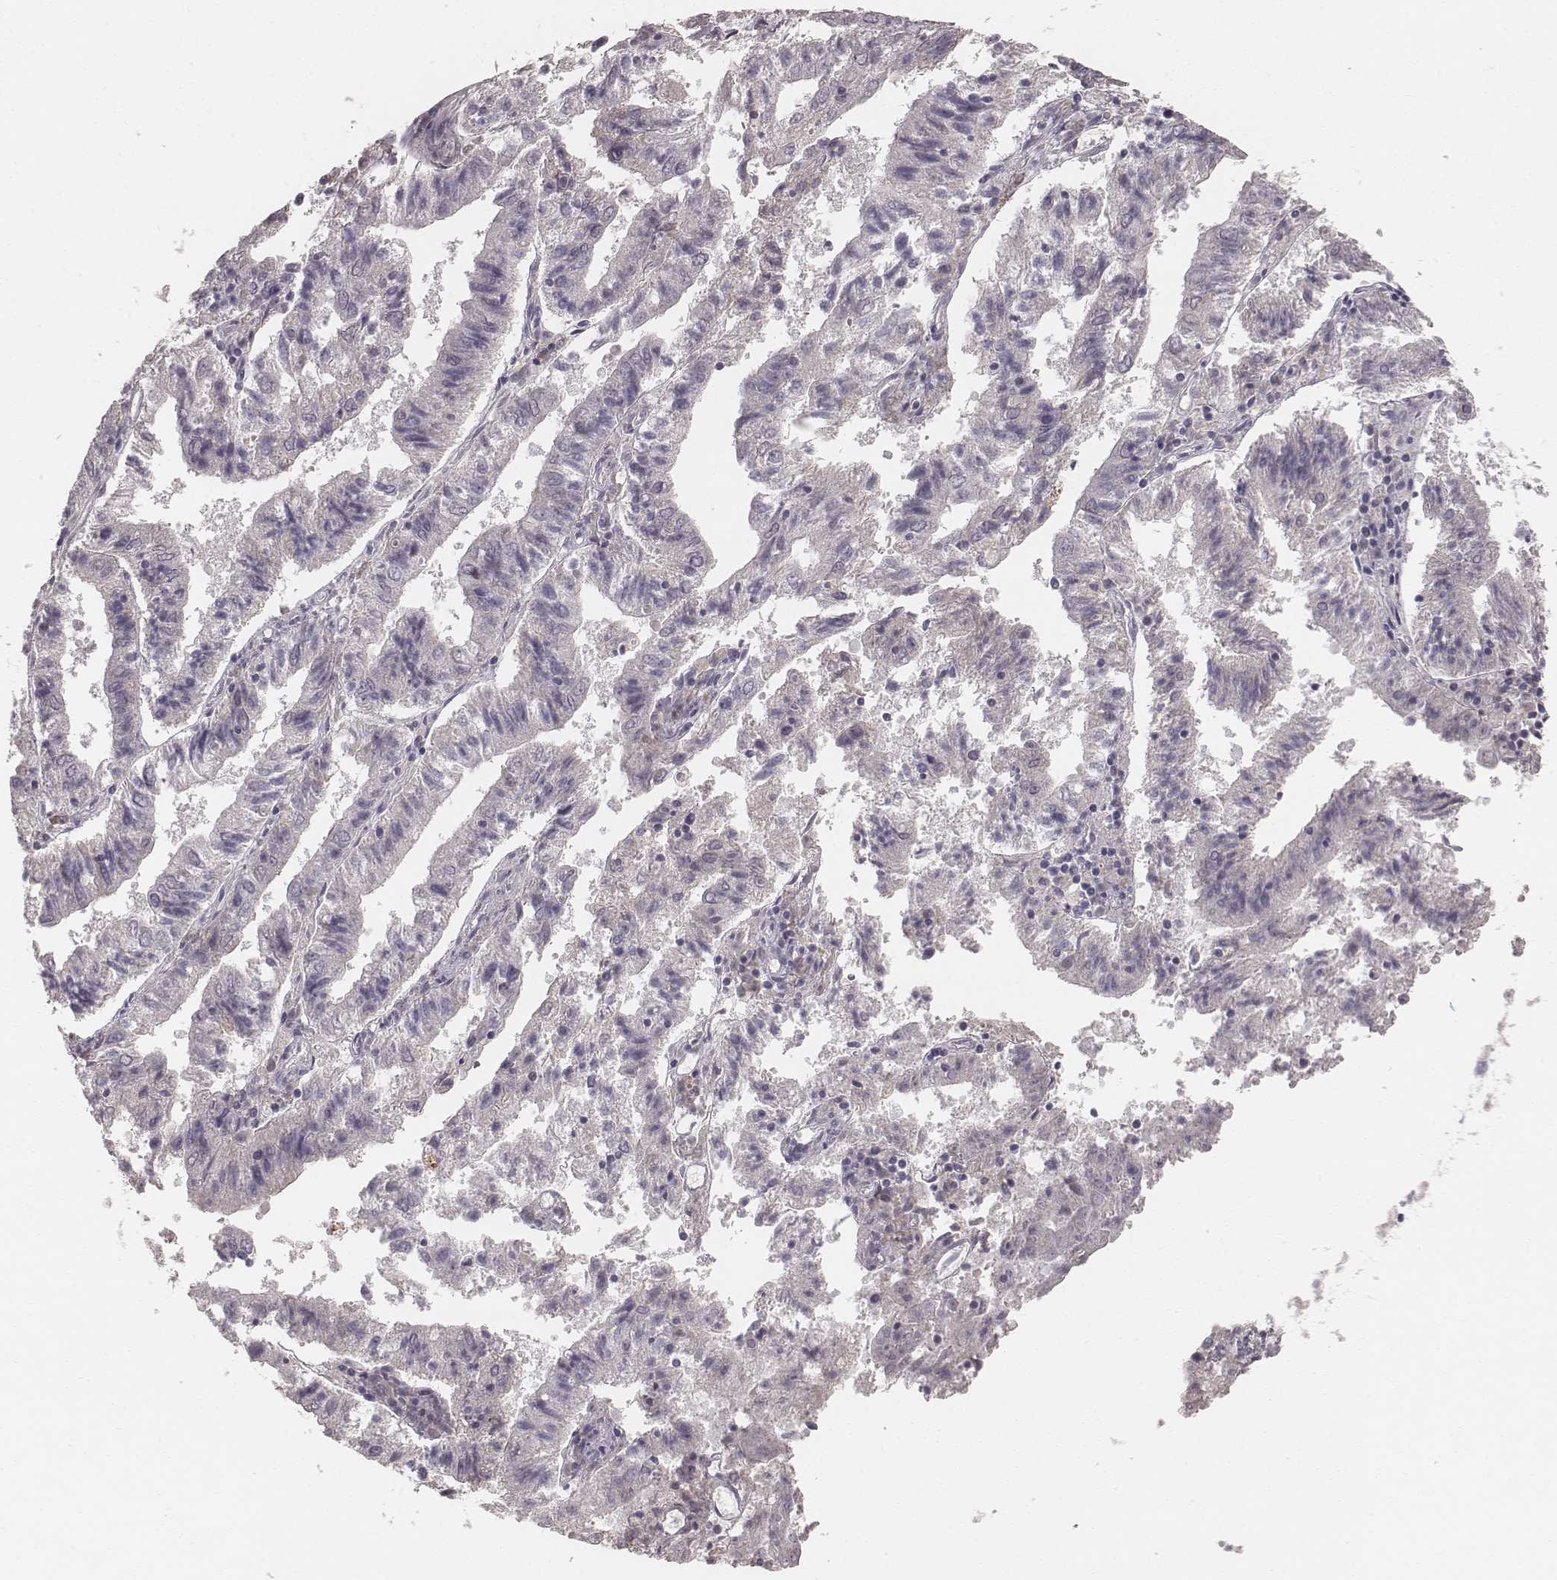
{"staining": {"intensity": "negative", "quantity": "none", "location": "none"}, "tissue": "endometrial cancer", "cell_type": "Tumor cells", "image_type": "cancer", "snomed": [{"axis": "morphology", "description": "Adenocarcinoma, NOS"}, {"axis": "topography", "description": "Endometrium"}], "caption": "Human endometrial adenocarcinoma stained for a protein using immunohistochemistry exhibits no positivity in tumor cells.", "gene": "LY6K", "patient": {"sex": "female", "age": 82}}